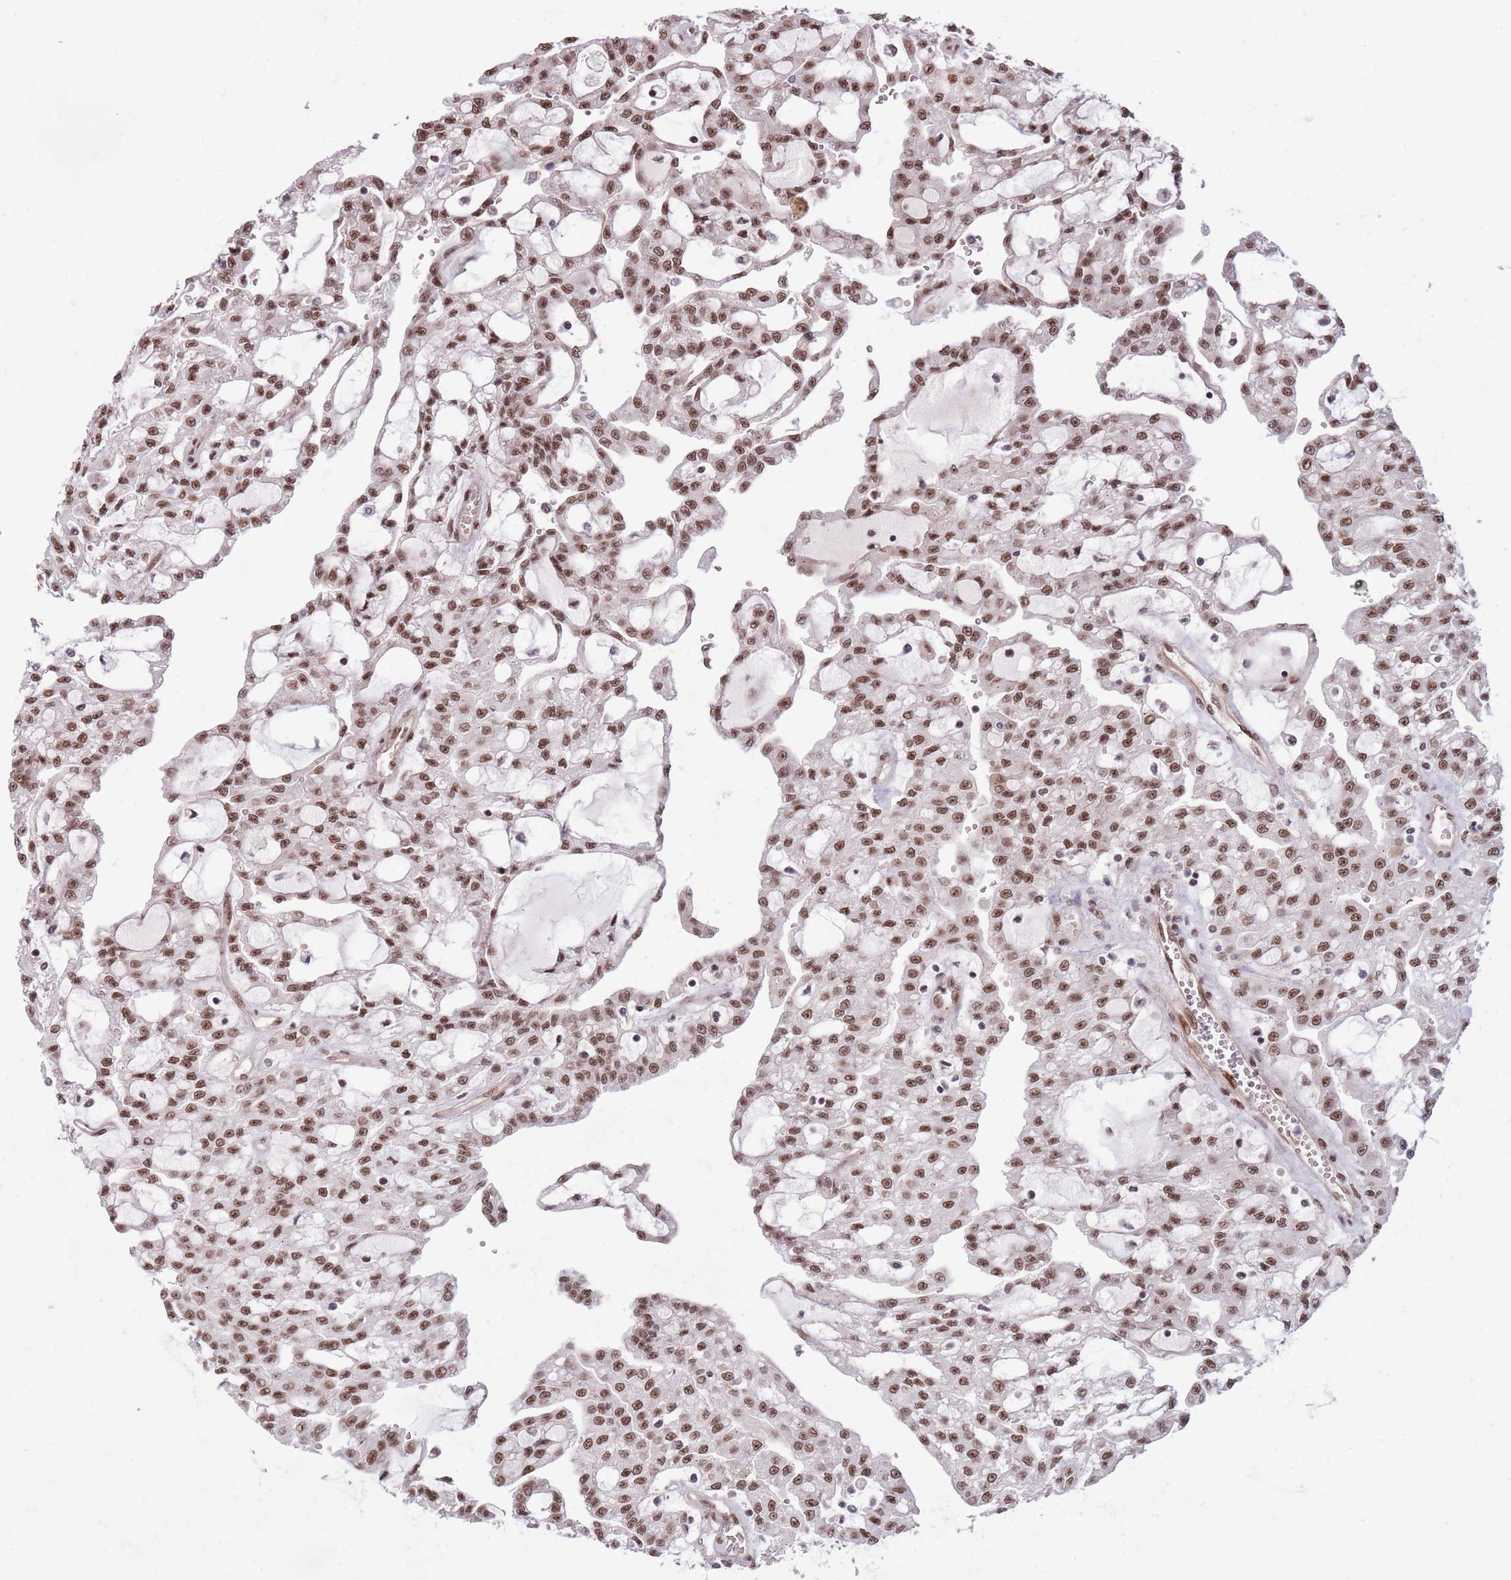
{"staining": {"intensity": "moderate", "quantity": ">75%", "location": "nuclear"}, "tissue": "renal cancer", "cell_type": "Tumor cells", "image_type": "cancer", "snomed": [{"axis": "morphology", "description": "Adenocarcinoma, NOS"}, {"axis": "topography", "description": "Kidney"}], "caption": "Approximately >75% of tumor cells in renal adenocarcinoma demonstrate moderate nuclear protein expression as visualized by brown immunohistochemical staining.", "gene": "SIPA1L3", "patient": {"sex": "male", "age": 63}}